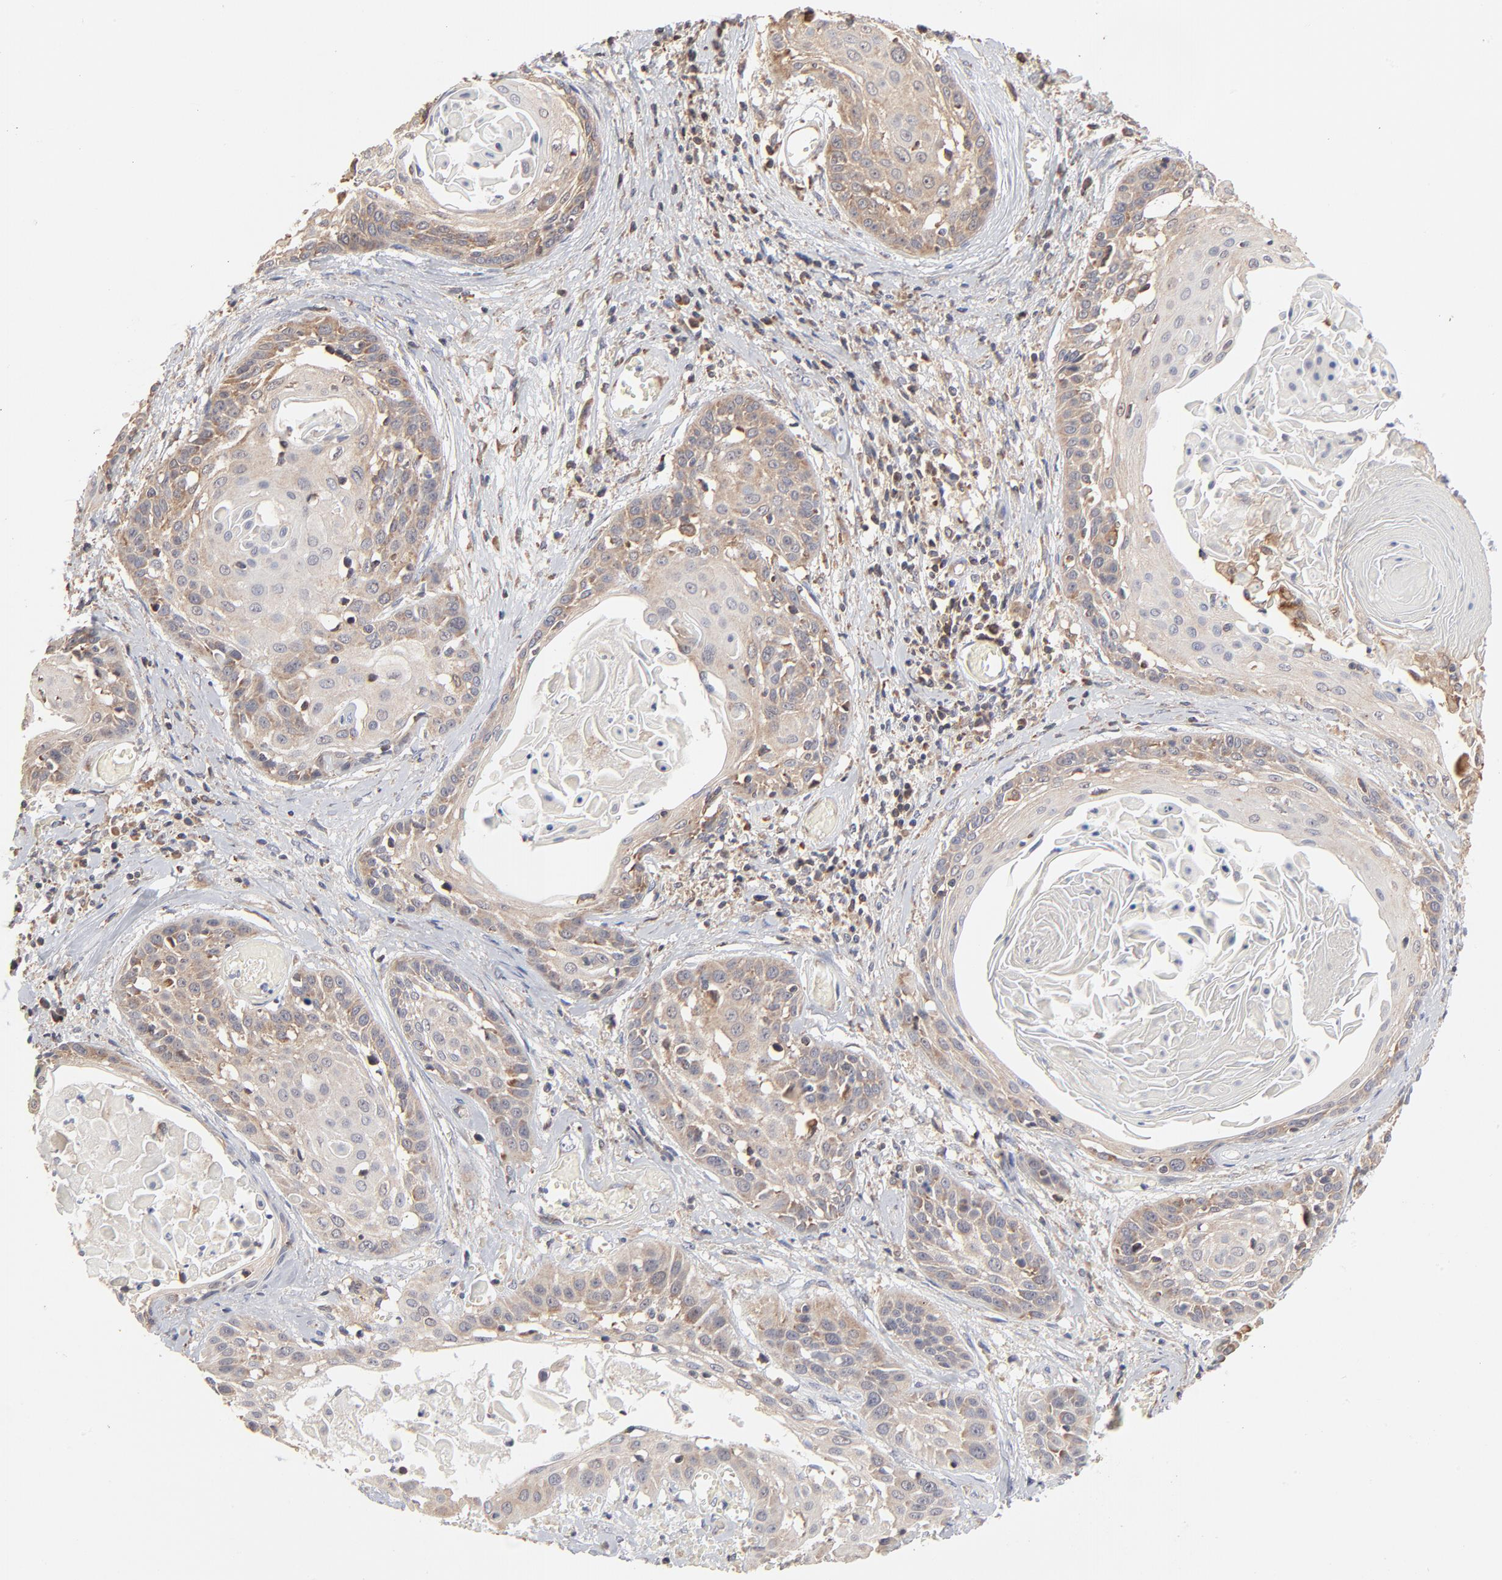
{"staining": {"intensity": "weak", "quantity": "25%-75%", "location": "cytoplasmic/membranous"}, "tissue": "cervical cancer", "cell_type": "Tumor cells", "image_type": "cancer", "snomed": [{"axis": "morphology", "description": "Squamous cell carcinoma, NOS"}, {"axis": "topography", "description": "Cervix"}], "caption": "An immunohistochemistry (IHC) image of tumor tissue is shown. Protein staining in brown labels weak cytoplasmic/membranous positivity in cervical cancer within tumor cells.", "gene": "RNF213", "patient": {"sex": "female", "age": 57}}